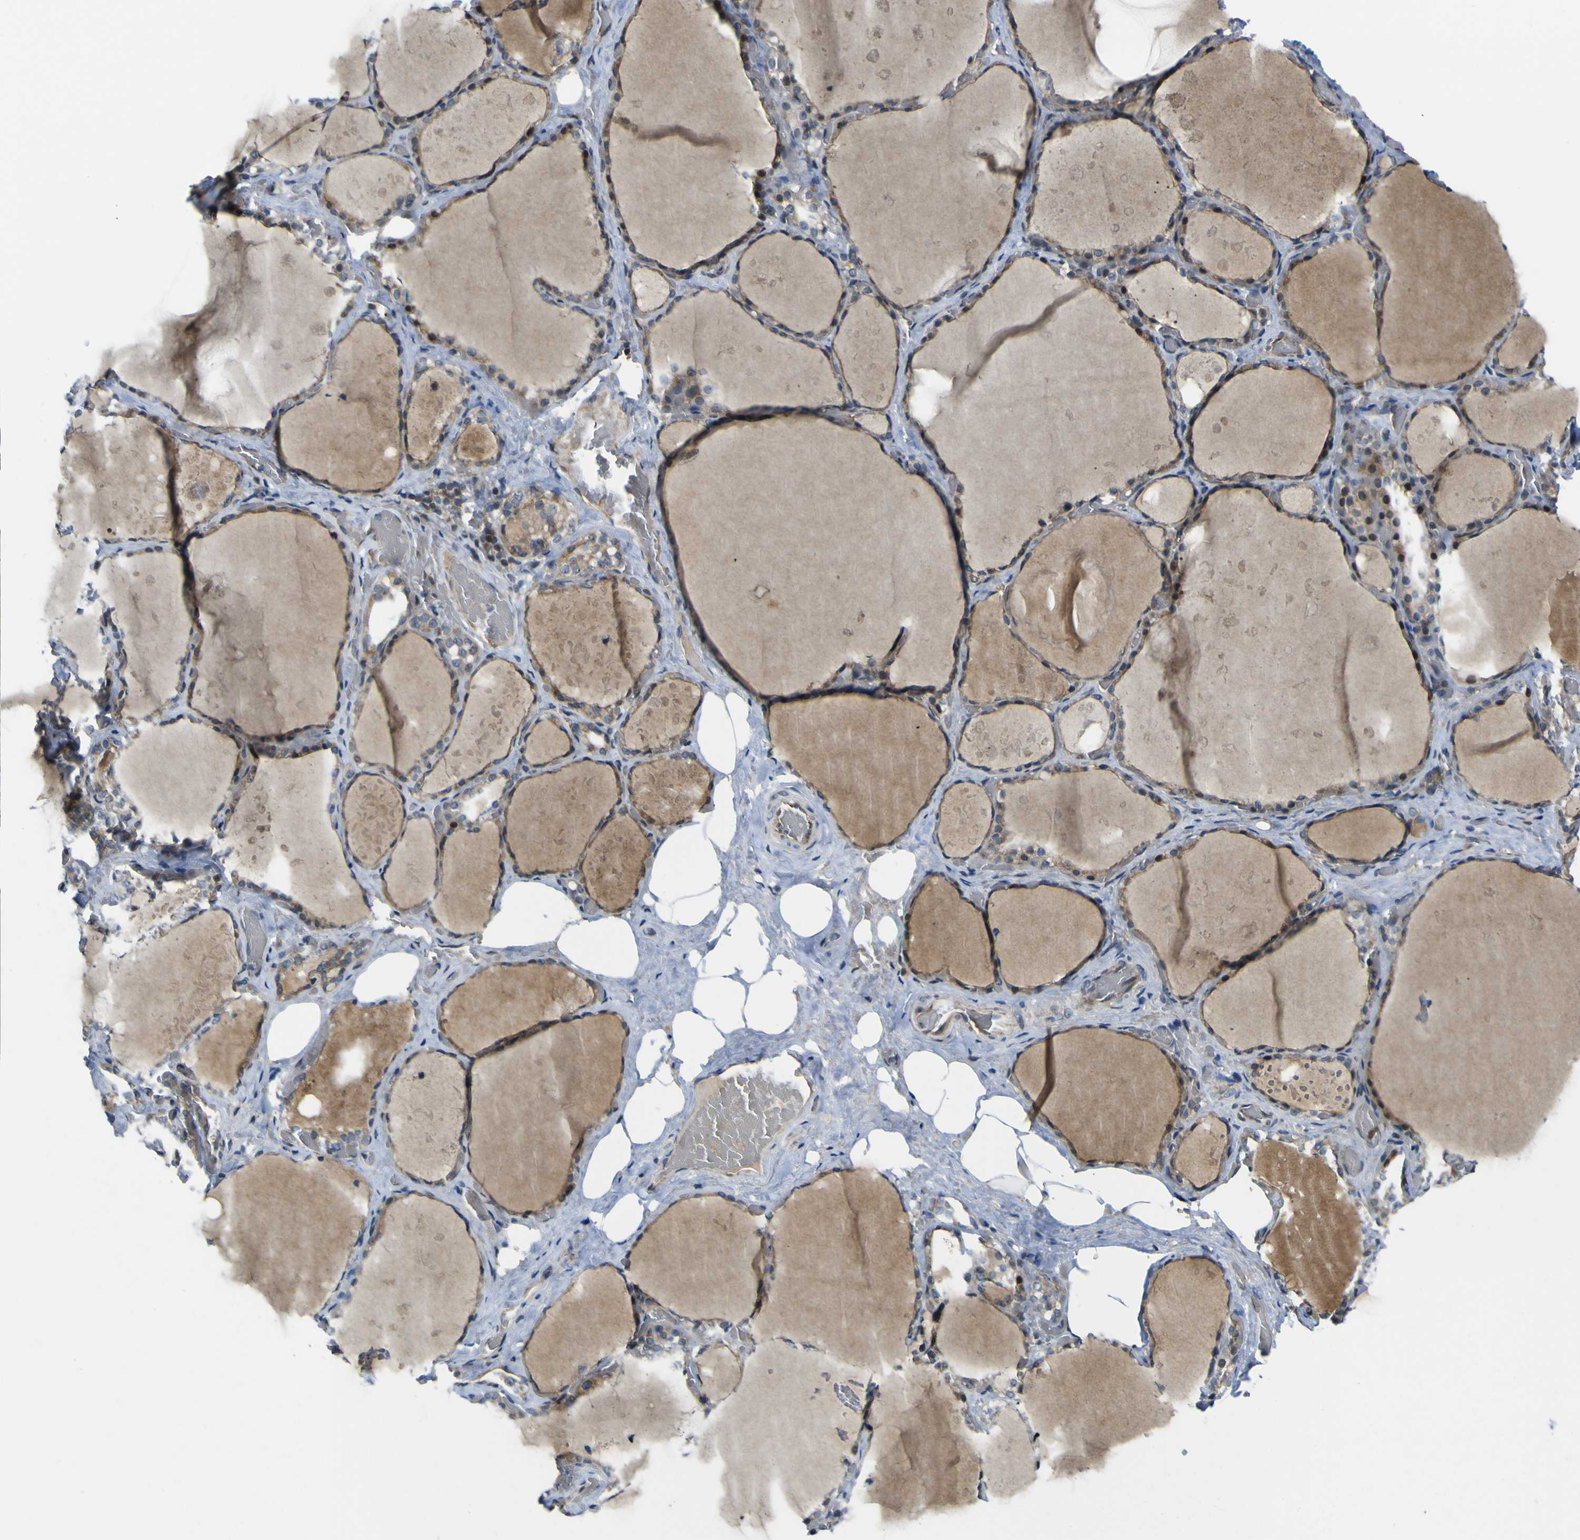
{"staining": {"intensity": "moderate", "quantity": "25%-75%", "location": "cytoplasmic/membranous"}, "tissue": "thyroid gland", "cell_type": "Glandular cells", "image_type": "normal", "snomed": [{"axis": "morphology", "description": "Normal tissue, NOS"}, {"axis": "topography", "description": "Thyroid gland"}], "caption": "Thyroid gland stained with a brown dye displays moderate cytoplasmic/membranous positive staining in about 25%-75% of glandular cells.", "gene": "KDM7A", "patient": {"sex": "male", "age": 61}}